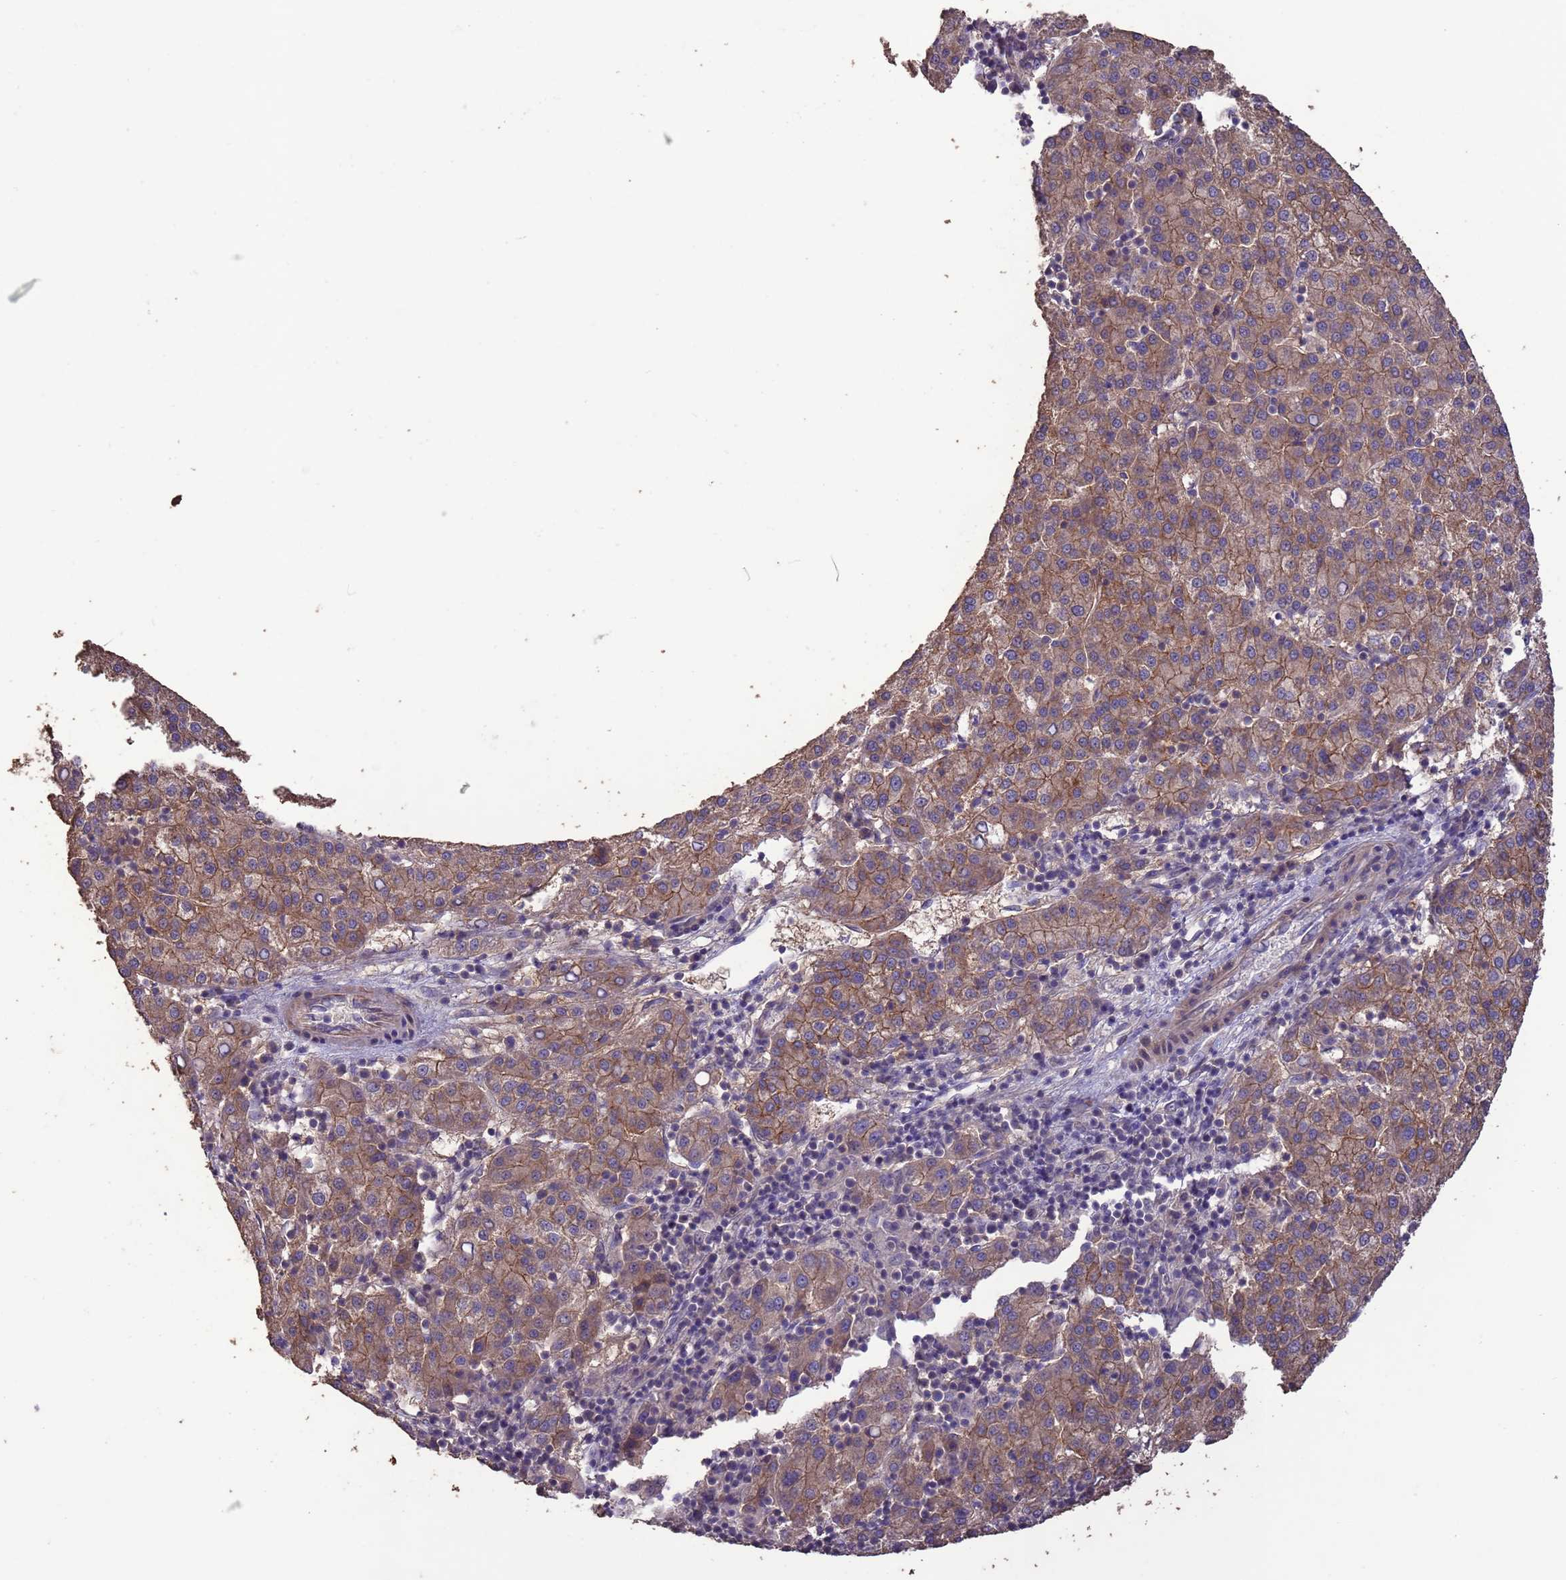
{"staining": {"intensity": "moderate", "quantity": ">75%", "location": "cytoplasmic/membranous"}, "tissue": "liver cancer", "cell_type": "Tumor cells", "image_type": "cancer", "snomed": [{"axis": "morphology", "description": "Carcinoma, Hepatocellular, NOS"}, {"axis": "topography", "description": "Liver"}], "caption": "Moderate cytoplasmic/membranous protein expression is present in about >75% of tumor cells in liver cancer.", "gene": "SLC9B2", "patient": {"sex": "female", "age": 58}}